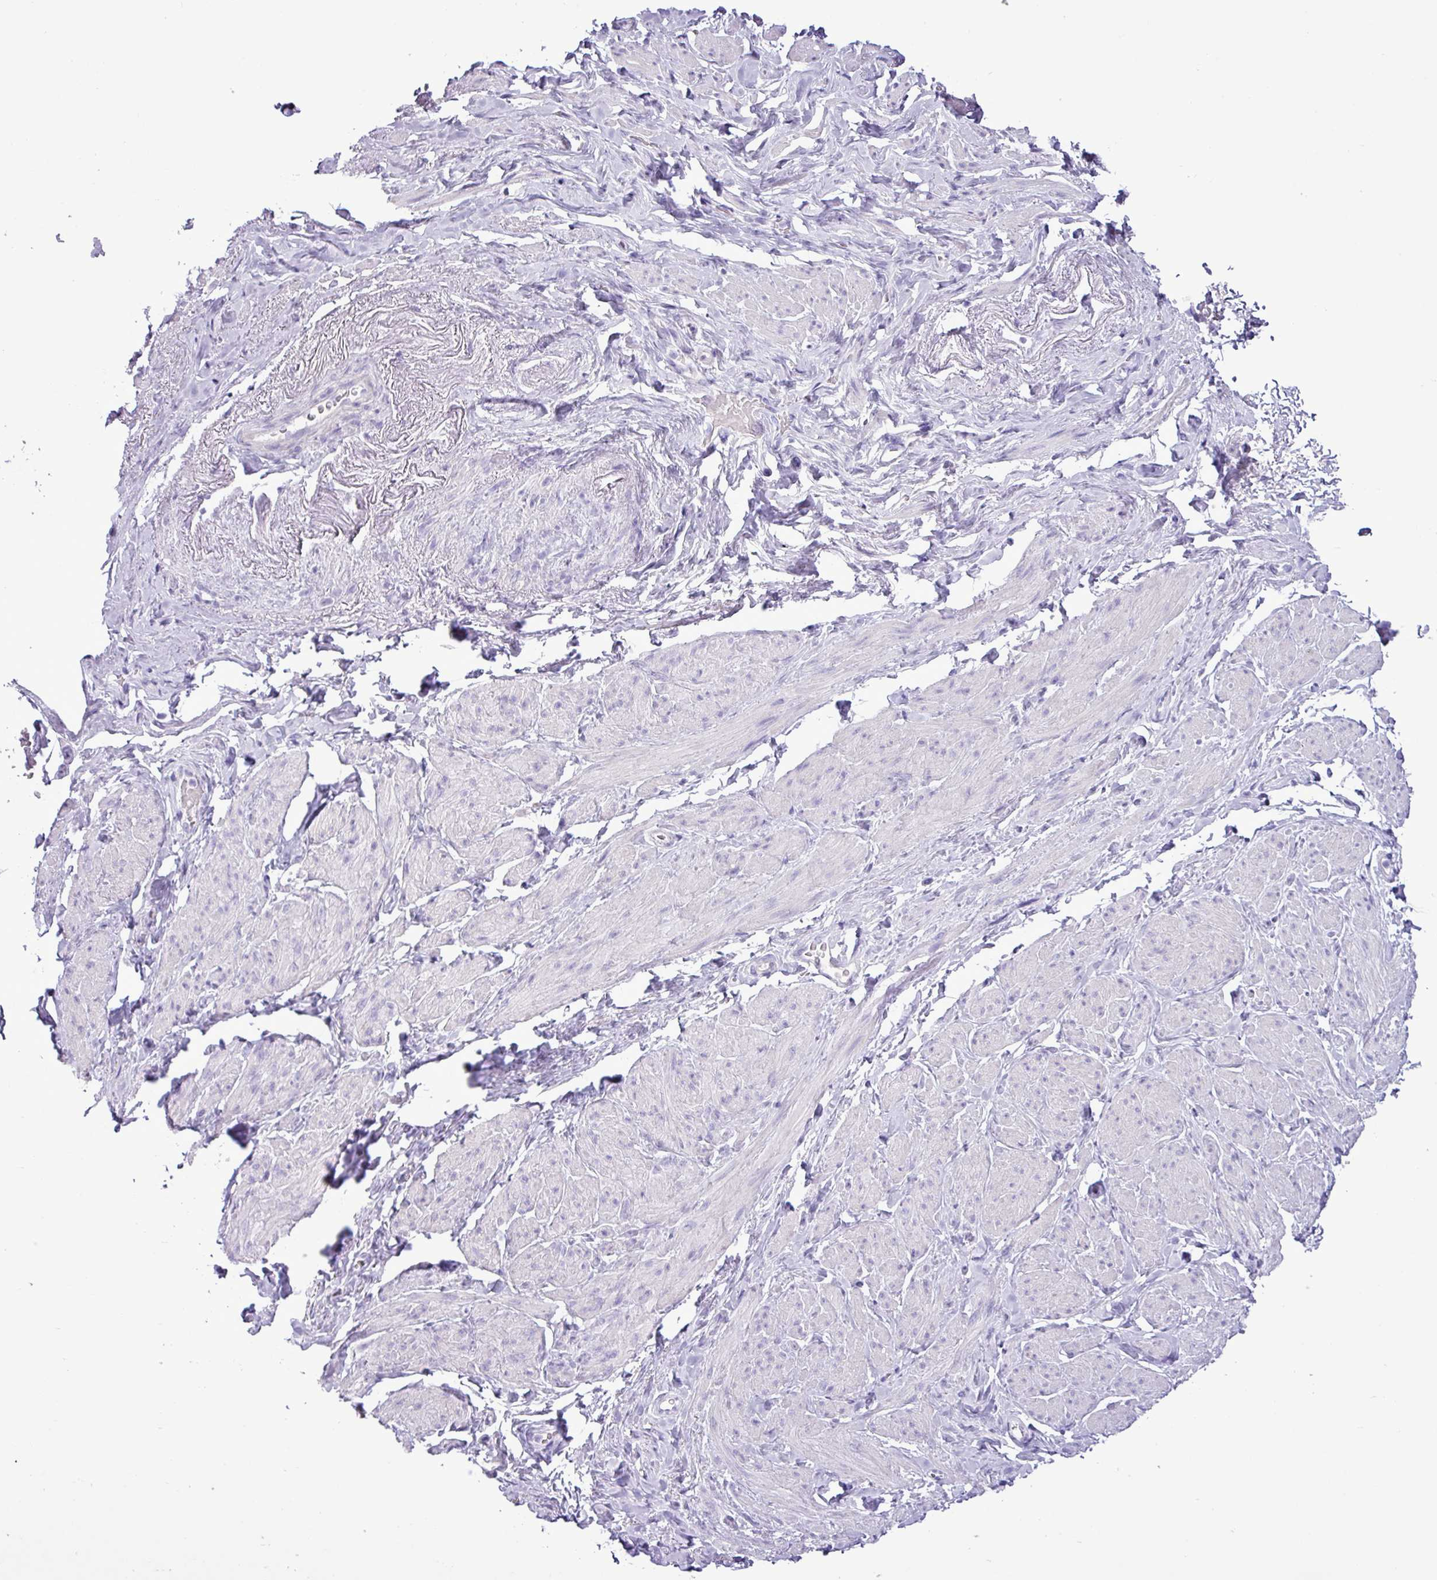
{"staining": {"intensity": "negative", "quantity": "none", "location": "none"}, "tissue": "smooth muscle", "cell_type": "Smooth muscle cells", "image_type": "normal", "snomed": [{"axis": "morphology", "description": "Normal tissue, NOS"}, {"axis": "topography", "description": "Smooth muscle"}, {"axis": "topography", "description": "Peripheral nerve tissue"}], "caption": "Immunohistochemistry image of unremarkable smooth muscle stained for a protein (brown), which exhibits no staining in smooth muscle cells.", "gene": "ALDH3A1", "patient": {"sex": "male", "age": 69}}